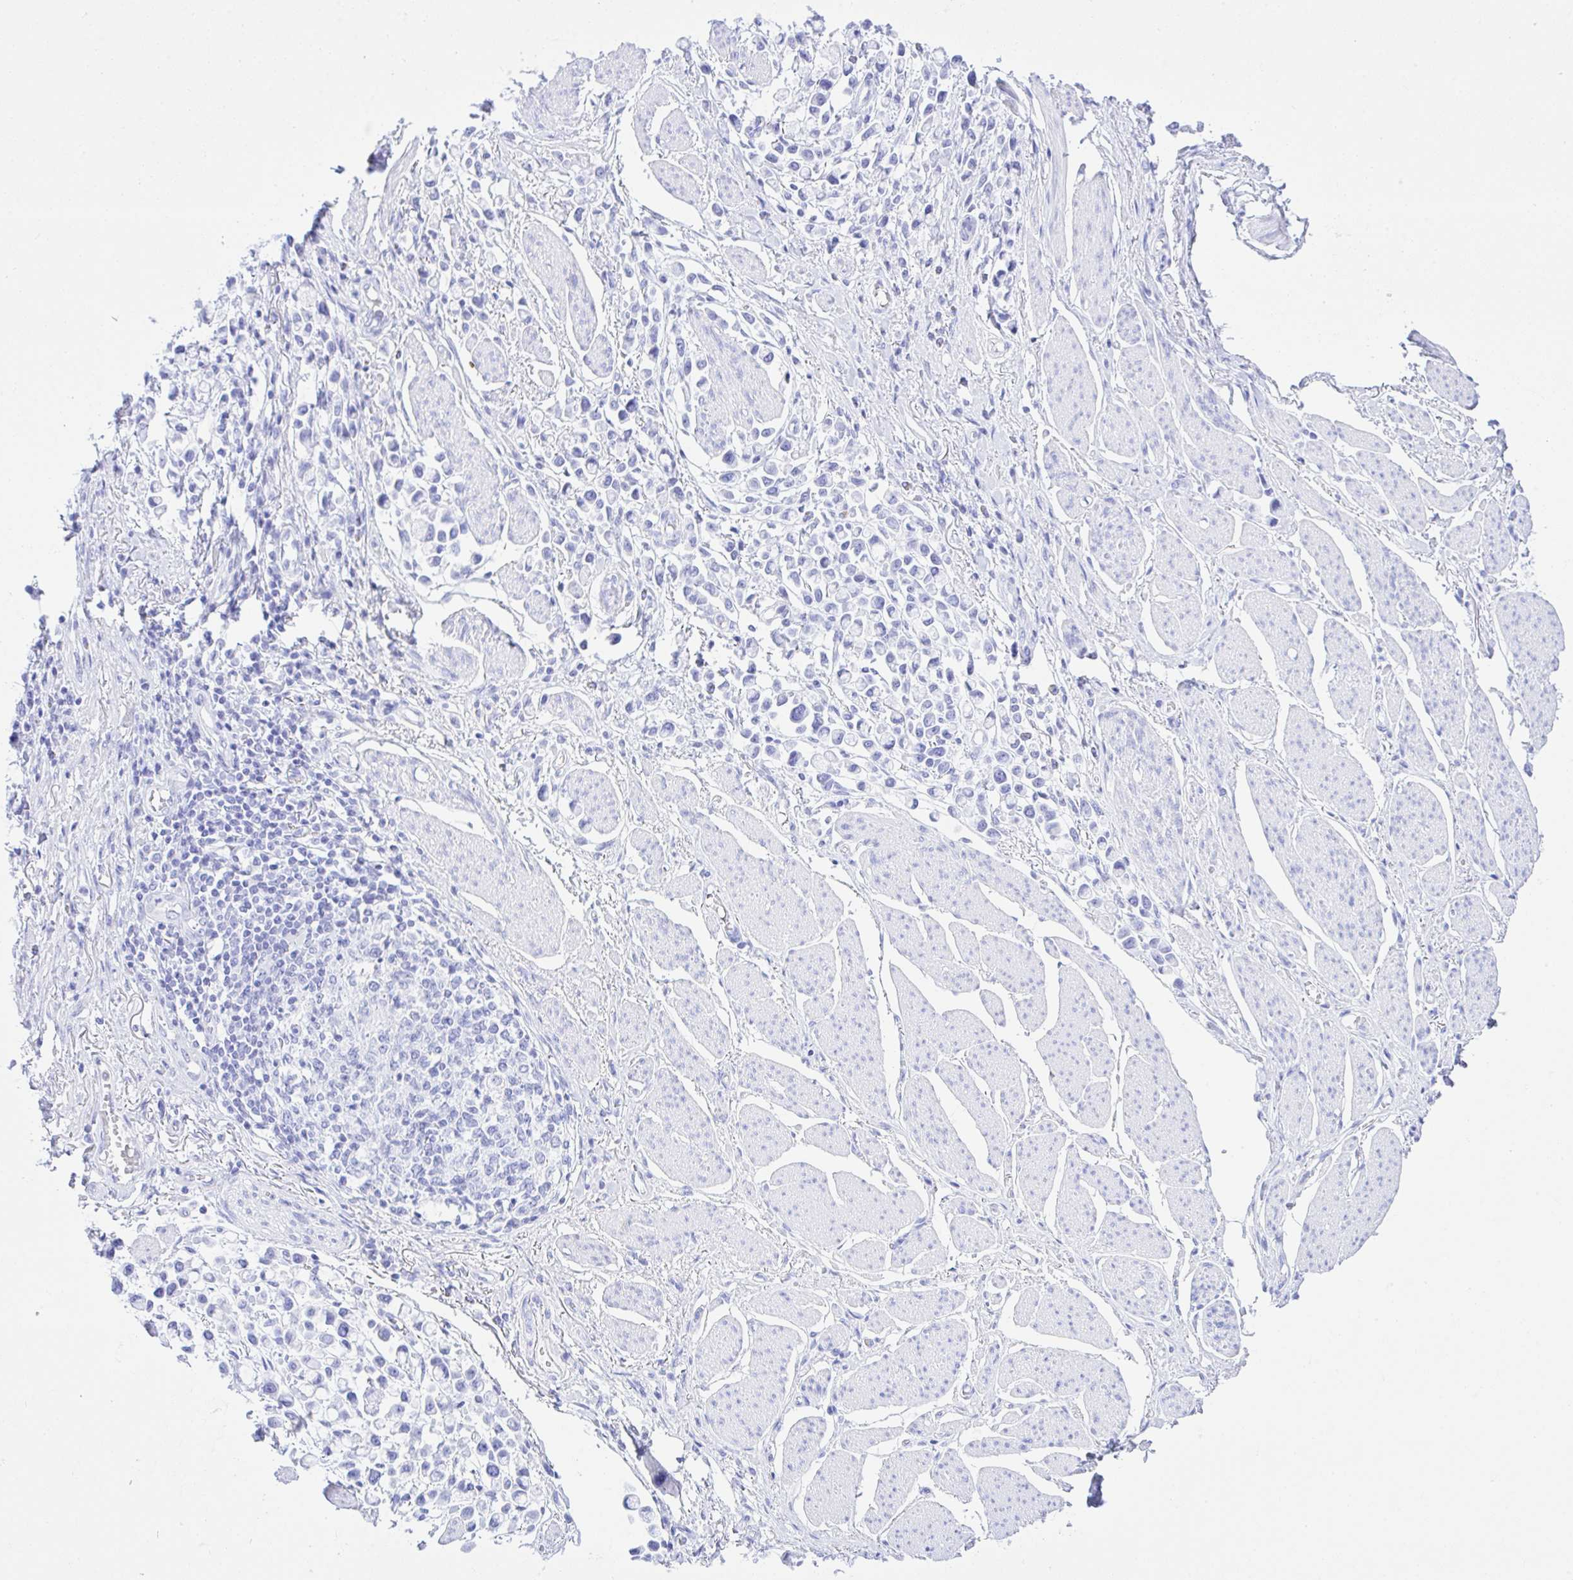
{"staining": {"intensity": "negative", "quantity": "none", "location": "none"}, "tissue": "stomach cancer", "cell_type": "Tumor cells", "image_type": "cancer", "snomed": [{"axis": "morphology", "description": "Adenocarcinoma, NOS"}, {"axis": "topography", "description": "Stomach"}], "caption": "Stomach cancer (adenocarcinoma) was stained to show a protein in brown. There is no significant staining in tumor cells.", "gene": "SELENOV", "patient": {"sex": "female", "age": 81}}